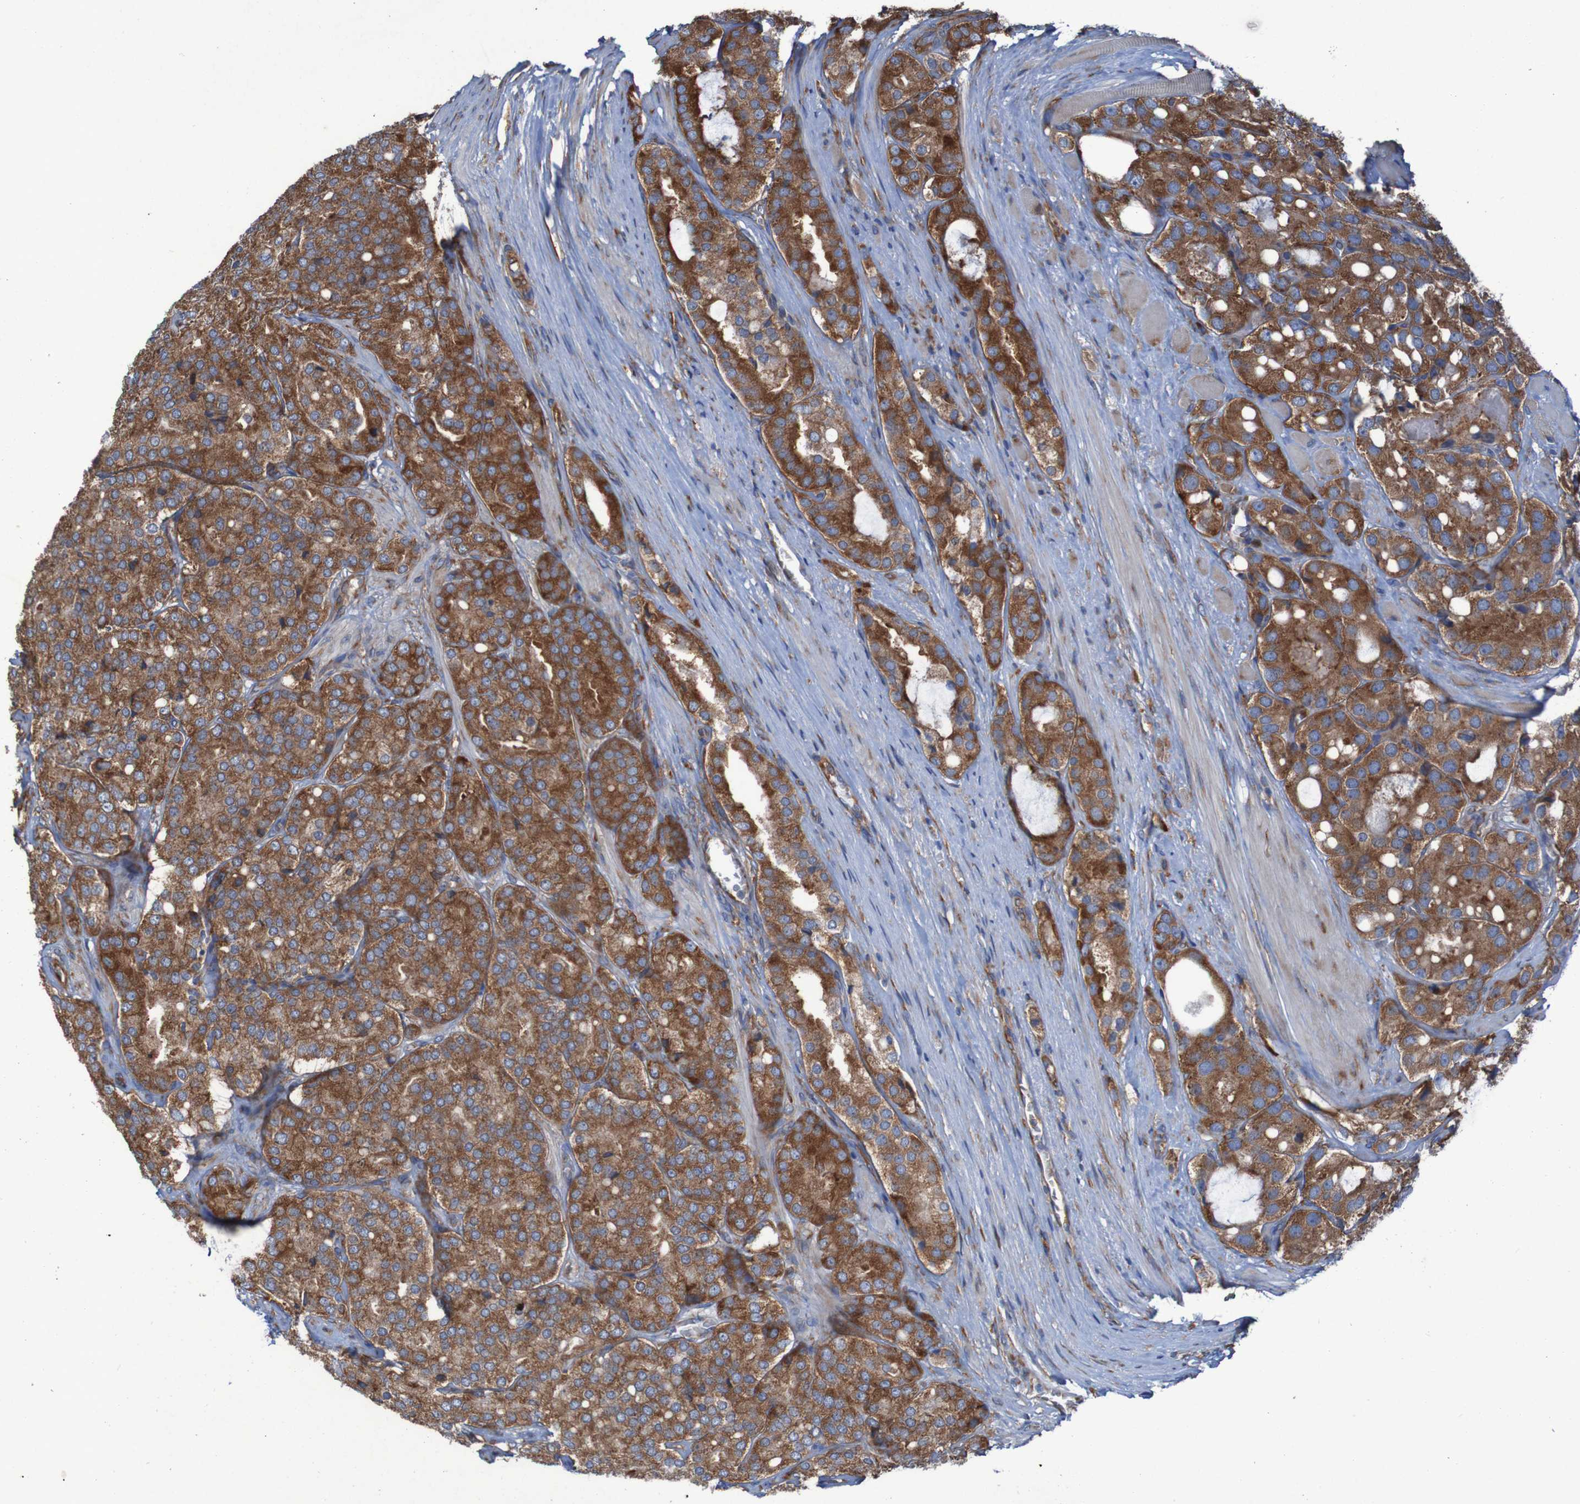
{"staining": {"intensity": "strong", "quantity": ">75%", "location": "cytoplasmic/membranous"}, "tissue": "prostate cancer", "cell_type": "Tumor cells", "image_type": "cancer", "snomed": [{"axis": "morphology", "description": "Adenocarcinoma, High grade"}, {"axis": "topography", "description": "Prostate"}], "caption": "IHC photomicrograph of neoplastic tissue: human prostate cancer stained using immunohistochemistry reveals high levels of strong protein expression localized specifically in the cytoplasmic/membranous of tumor cells, appearing as a cytoplasmic/membranous brown color.", "gene": "RPL10", "patient": {"sex": "male", "age": 65}}